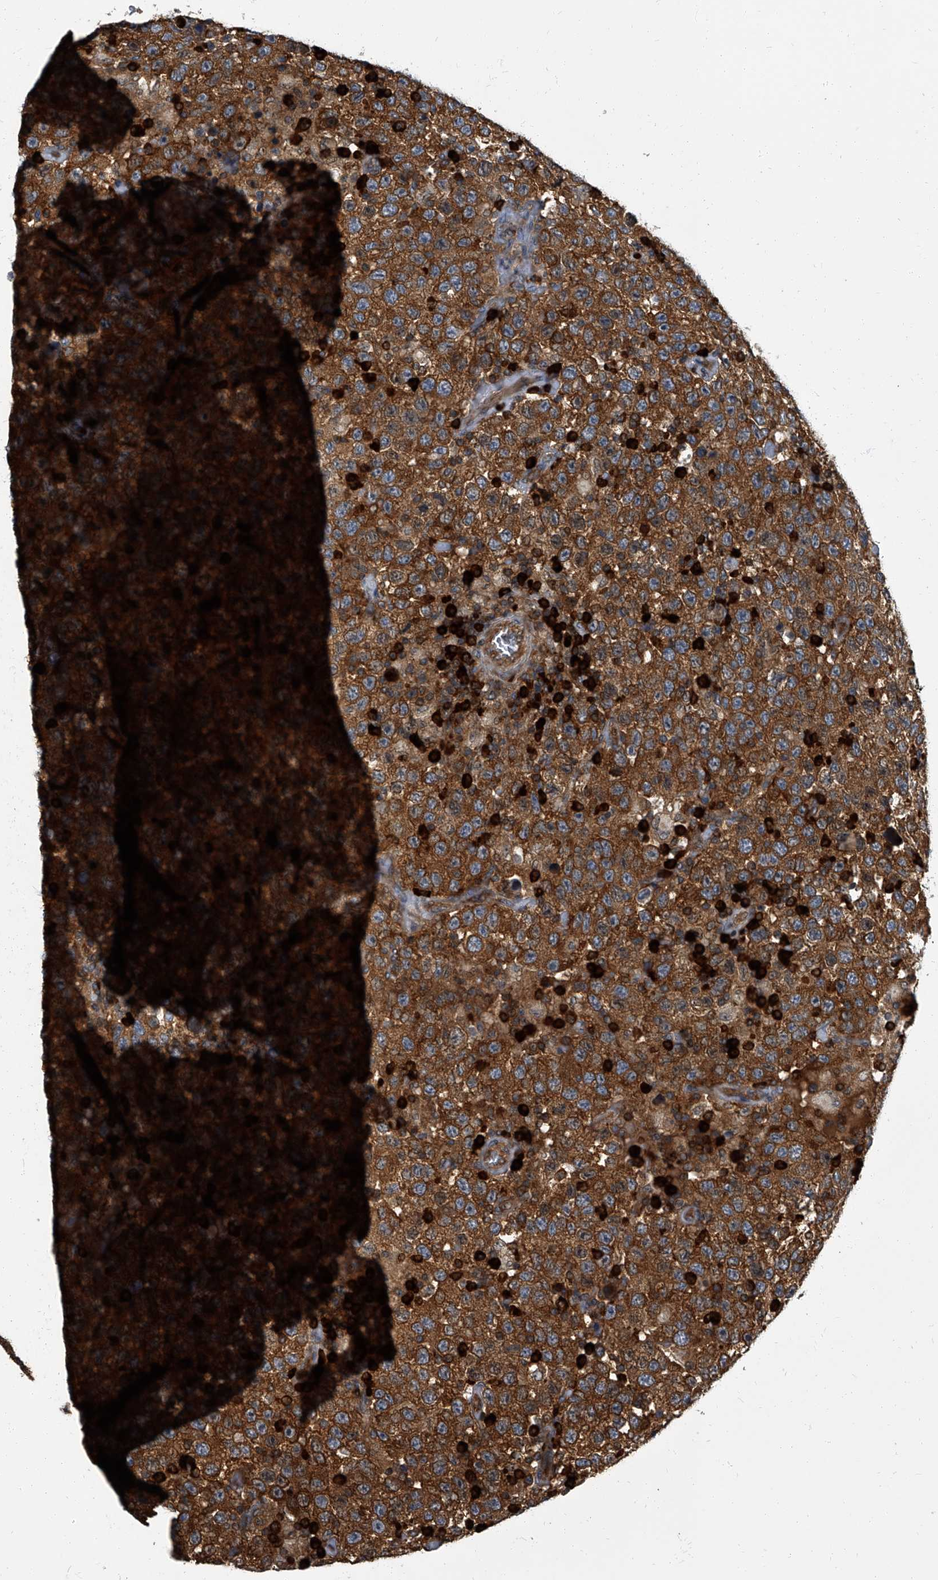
{"staining": {"intensity": "strong", "quantity": ">75%", "location": "cytoplasmic/membranous"}, "tissue": "testis cancer", "cell_type": "Tumor cells", "image_type": "cancer", "snomed": [{"axis": "morphology", "description": "Seminoma, NOS"}, {"axis": "topography", "description": "Testis"}], "caption": "Brown immunohistochemical staining in testis seminoma shows strong cytoplasmic/membranous expression in approximately >75% of tumor cells.", "gene": "CDV3", "patient": {"sex": "male", "age": 41}}